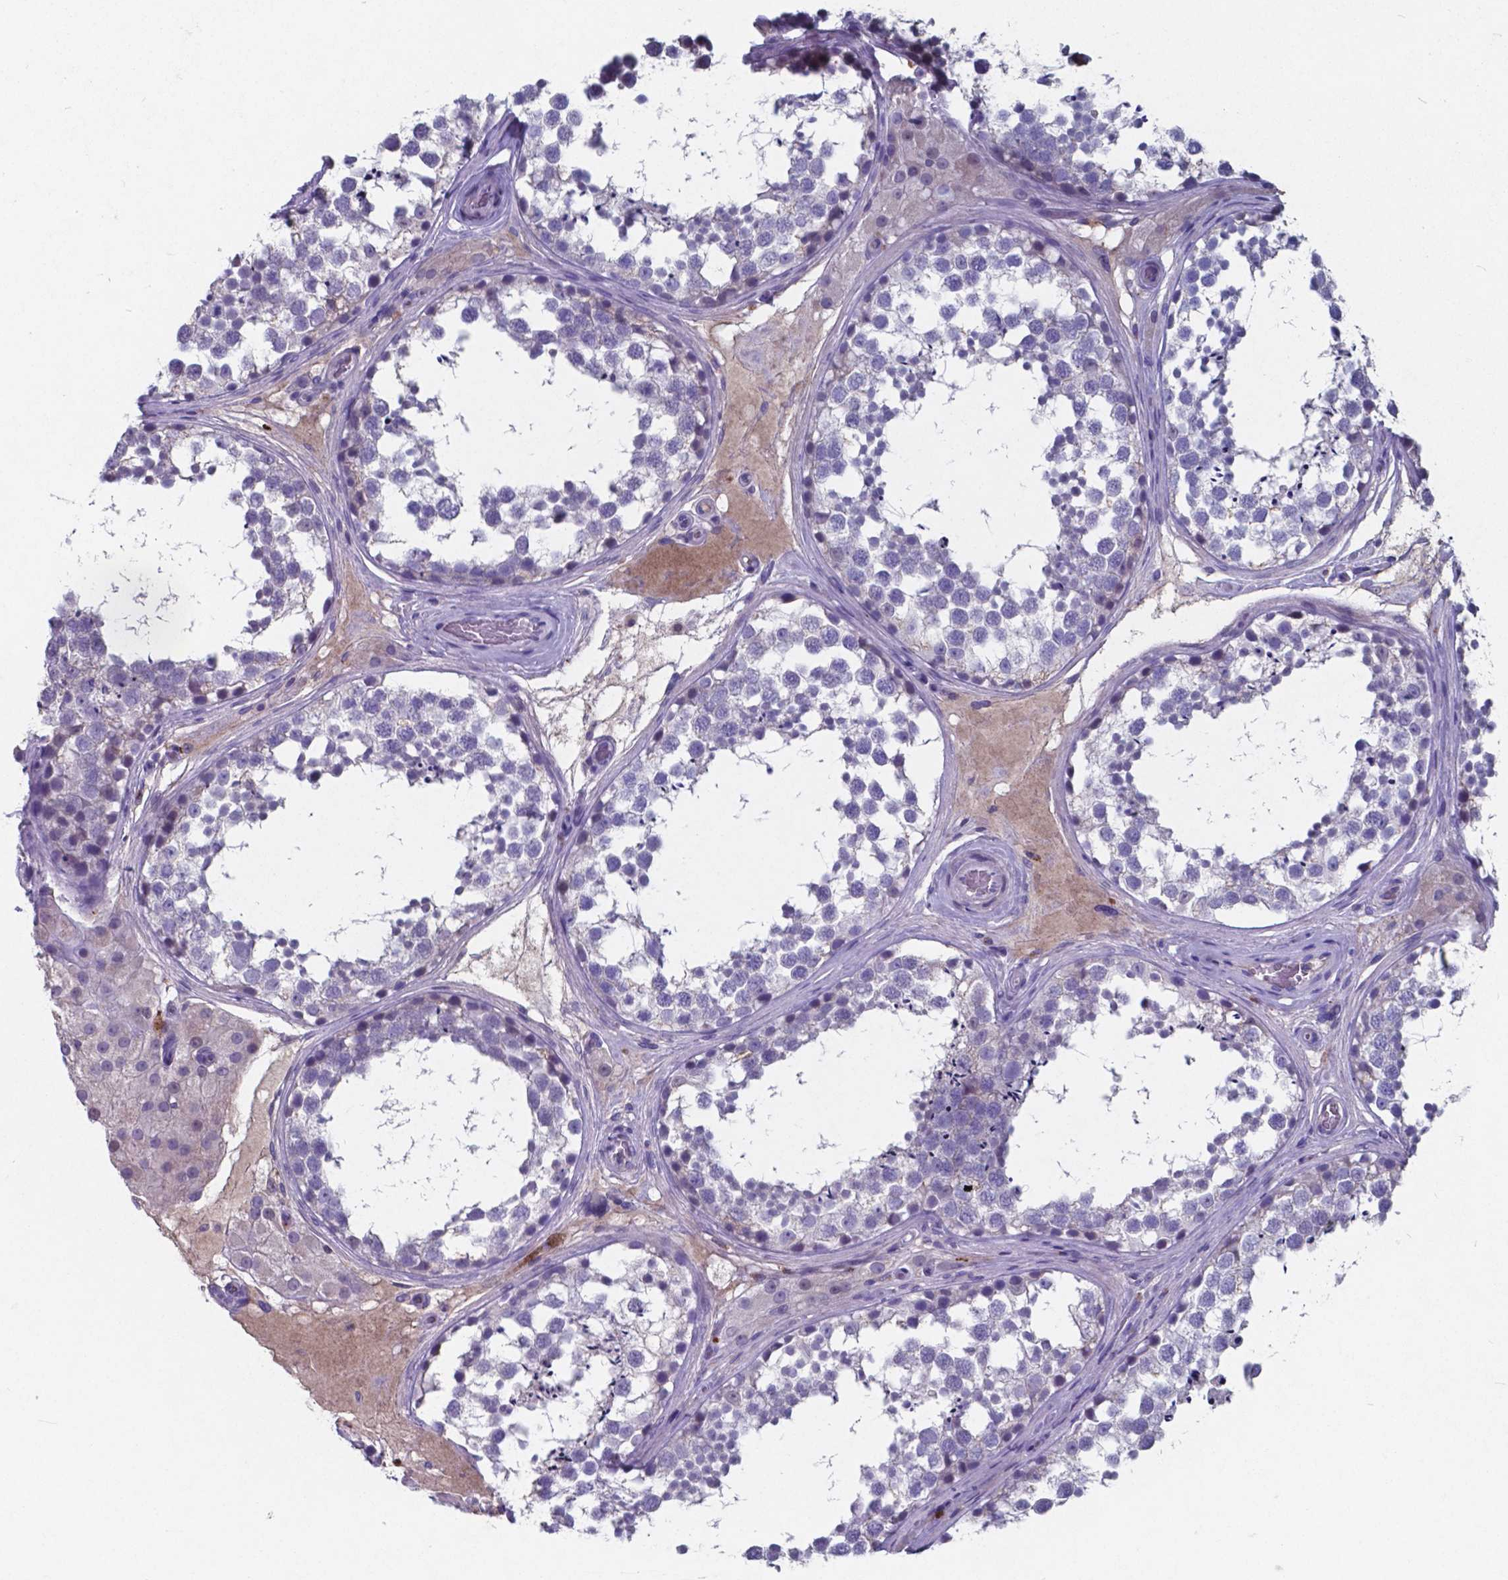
{"staining": {"intensity": "negative", "quantity": "none", "location": "none"}, "tissue": "testis", "cell_type": "Cells in seminiferous ducts", "image_type": "normal", "snomed": [{"axis": "morphology", "description": "Normal tissue, NOS"}, {"axis": "morphology", "description": "Seminoma, NOS"}, {"axis": "topography", "description": "Testis"}], "caption": "Testis stained for a protein using IHC exhibits no staining cells in seminiferous ducts.", "gene": "TTR", "patient": {"sex": "male", "age": 65}}